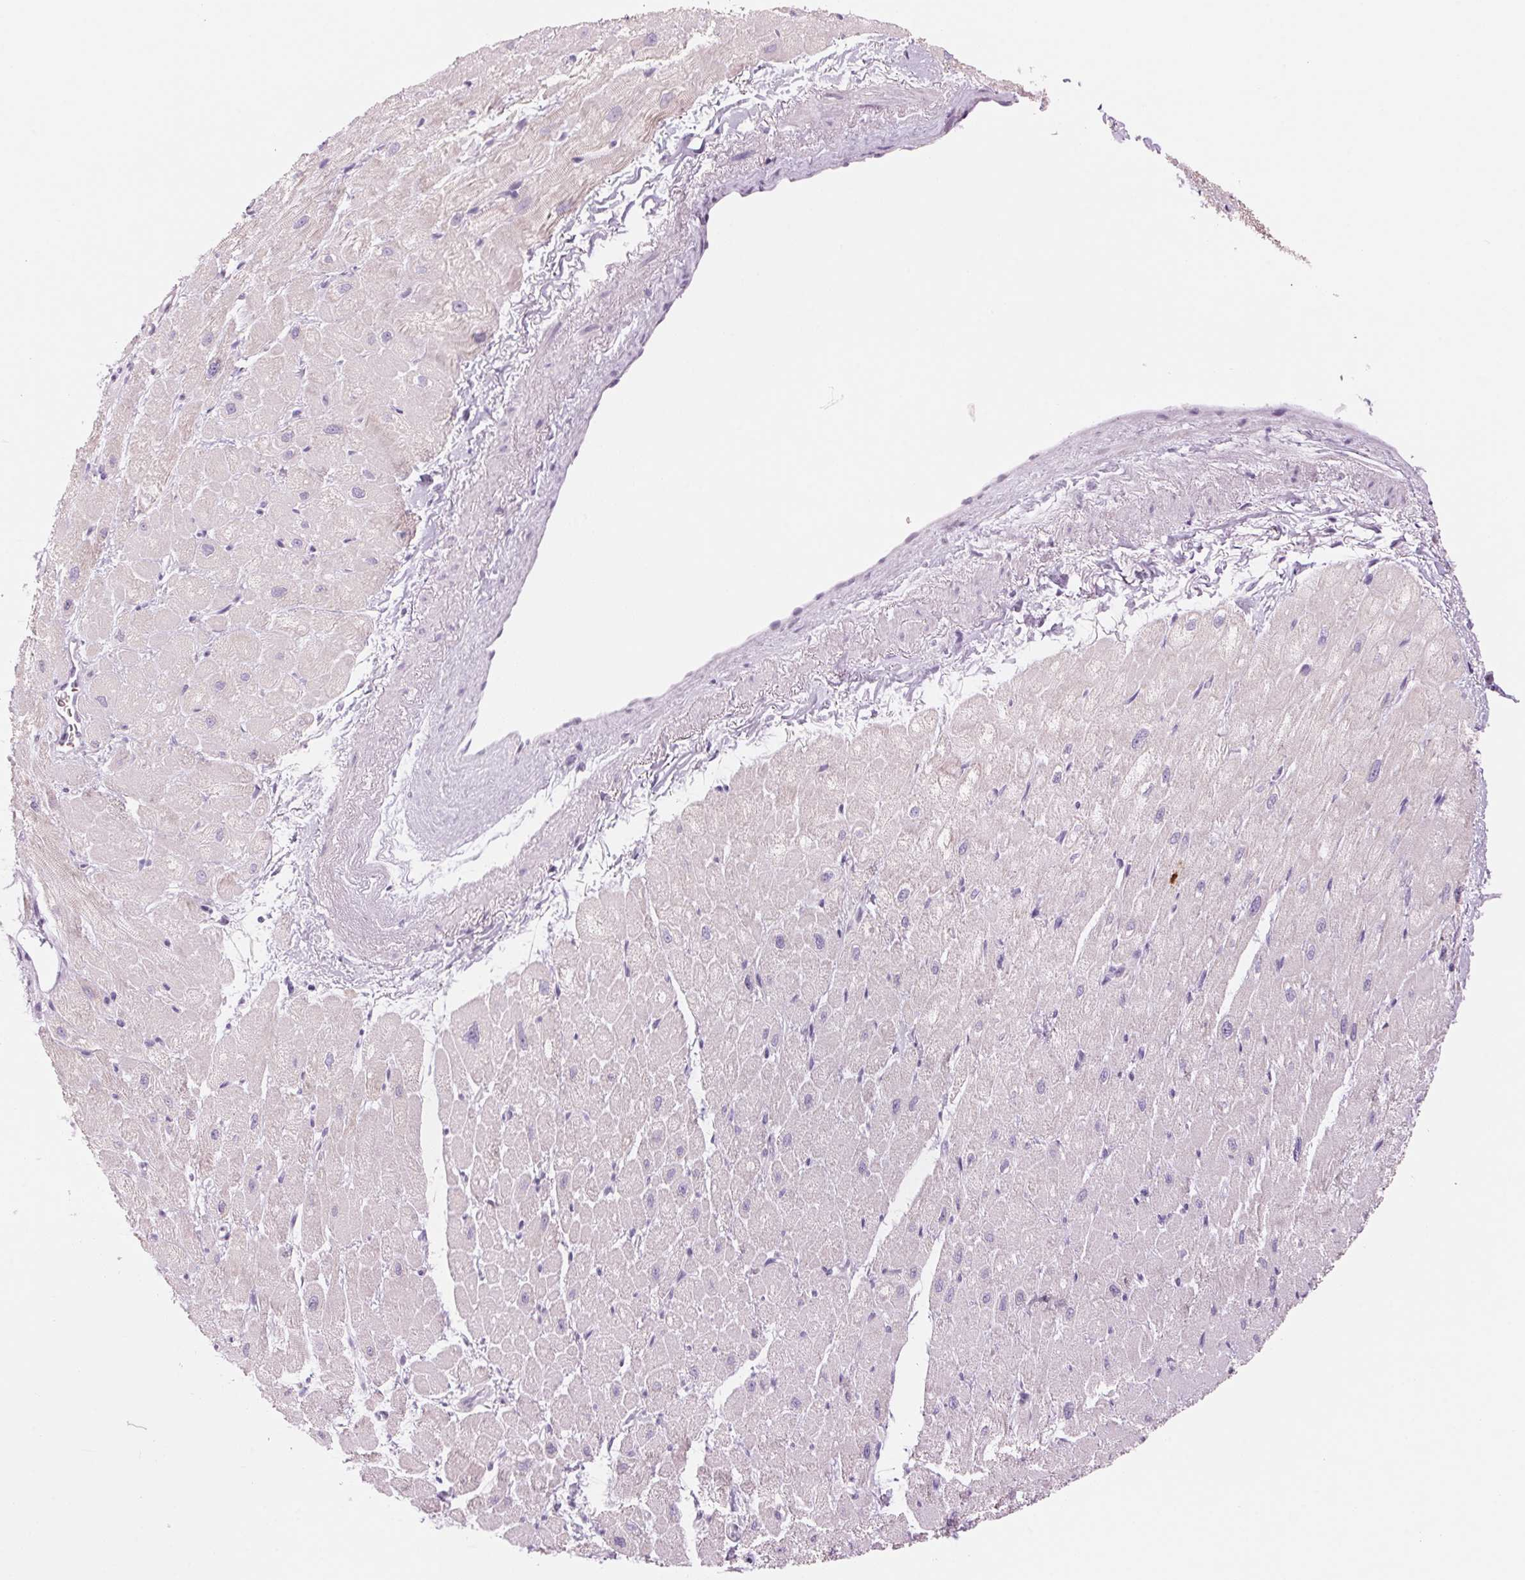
{"staining": {"intensity": "weak", "quantity": "25%-75%", "location": "cytoplasmic/membranous"}, "tissue": "heart muscle", "cell_type": "Cardiomyocytes", "image_type": "normal", "snomed": [{"axis": "morphology", "description": "Normal tissue, NOS"}, {"axis": "topography", "description": "Heart"}], "caption": "This is an image of immunohistochemistry staining of unremarkable heart muscle, which shows weak positivity in the cytoplasmic/membranous of cardiomyocytes.", "gene": "KLK7", "patient": {"sex": "male", "age": 62}}